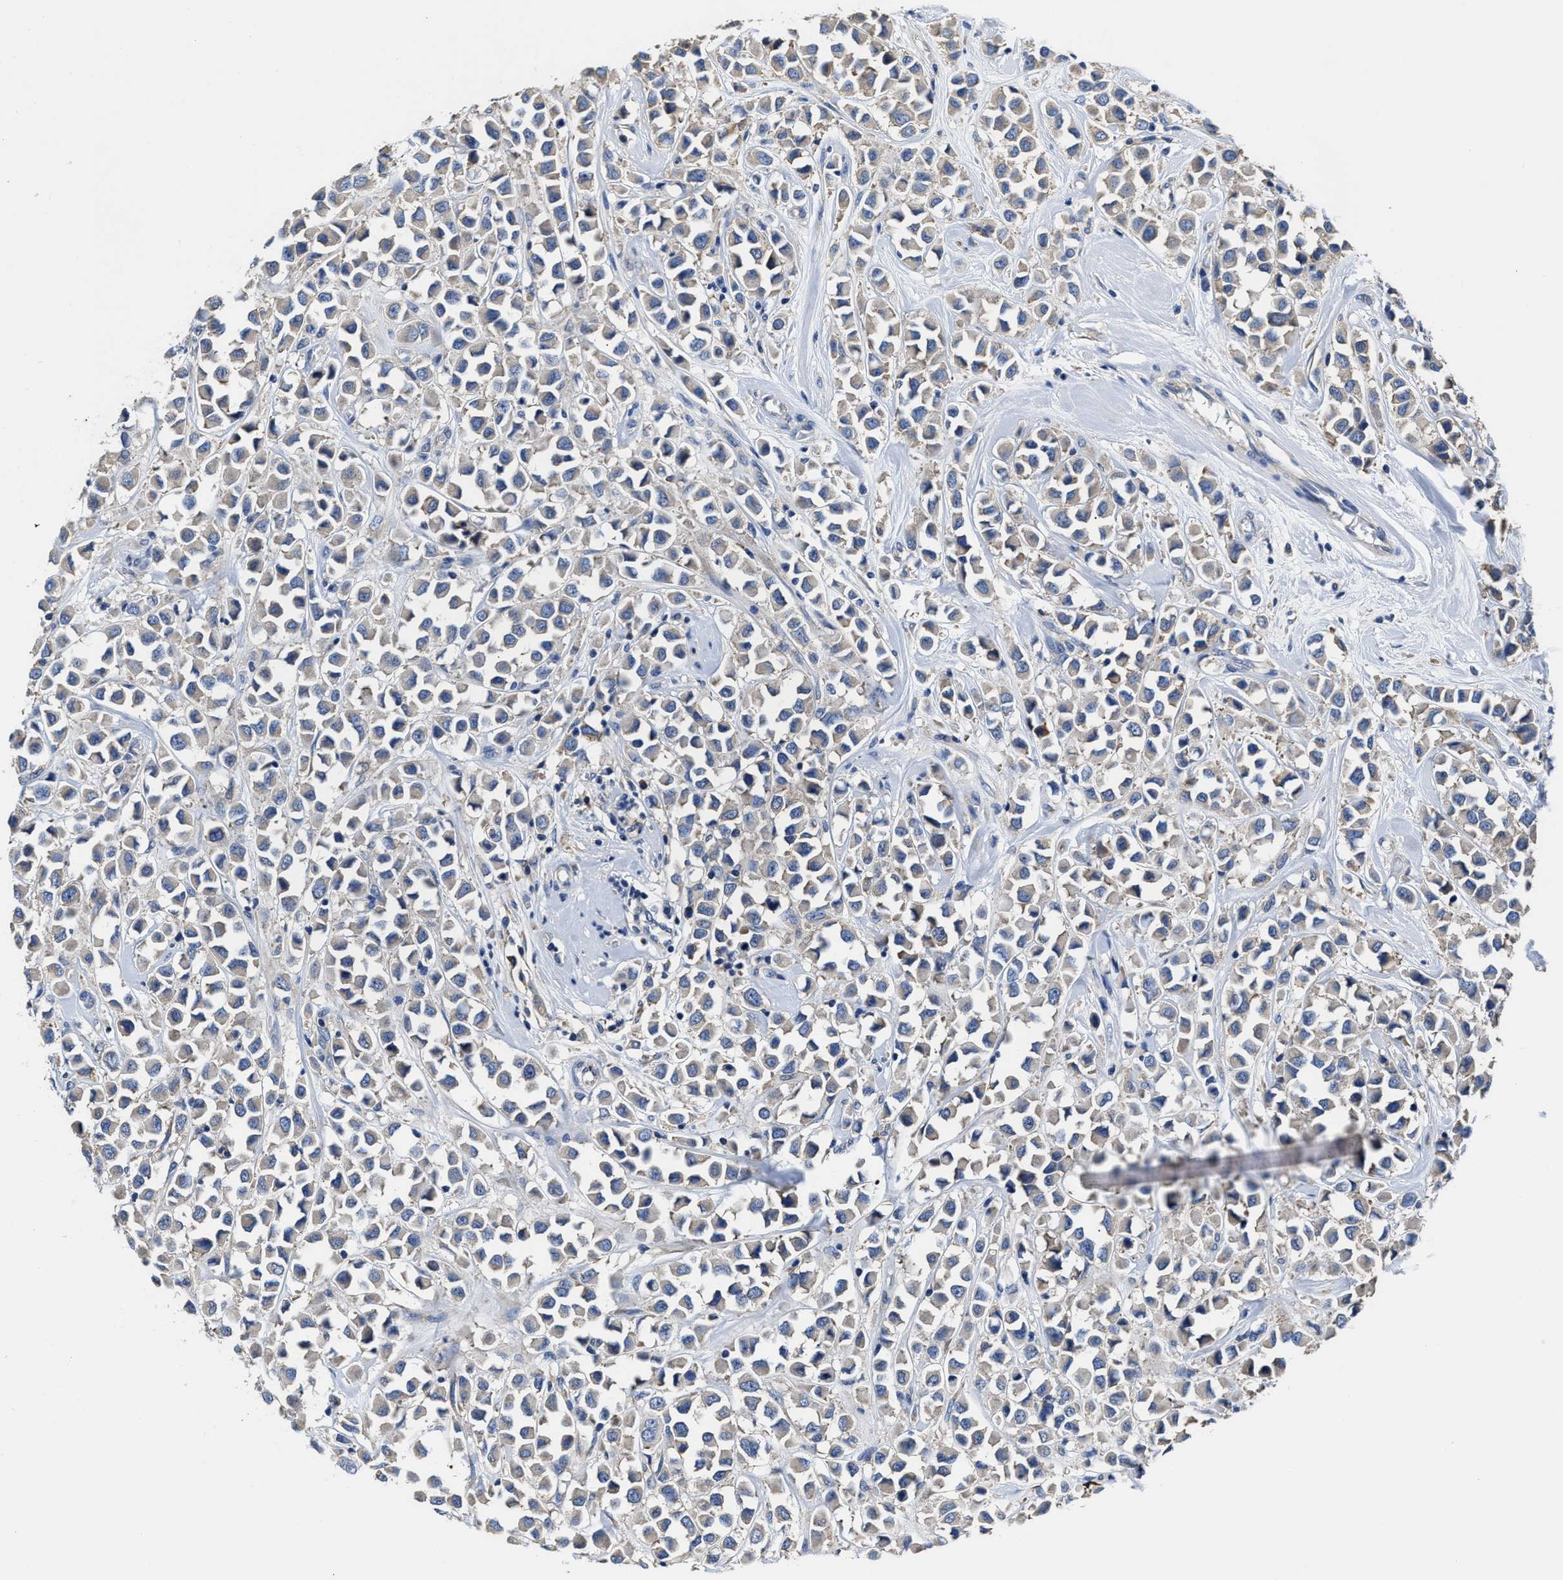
{"staining": {"intensity": "weak", "quantity": "25%-75%", "location": "cytoplasmic/membranous"}, "tissue": "breast cancer", "cell_type": "Tumor cells", "image_type": "cancer", "snomed": [{"axis": "morphology", "description": "Duct carcinoma"}, {"axis": "topography", "description": "Breast"}], "caption": "Invasive ductal carcinoma (breast) tissue displays weak cytoplasmic/membranous expression in about 25%-75% of tumor cells, visualized by immunohistochemistry. The staining is performed using DAB brown chromogen to label protein expression. The nuclei are counter-stained blue using hematoxylin.", "gene": "SRPK2", "patient": {"sex": "female", "age": 61}}